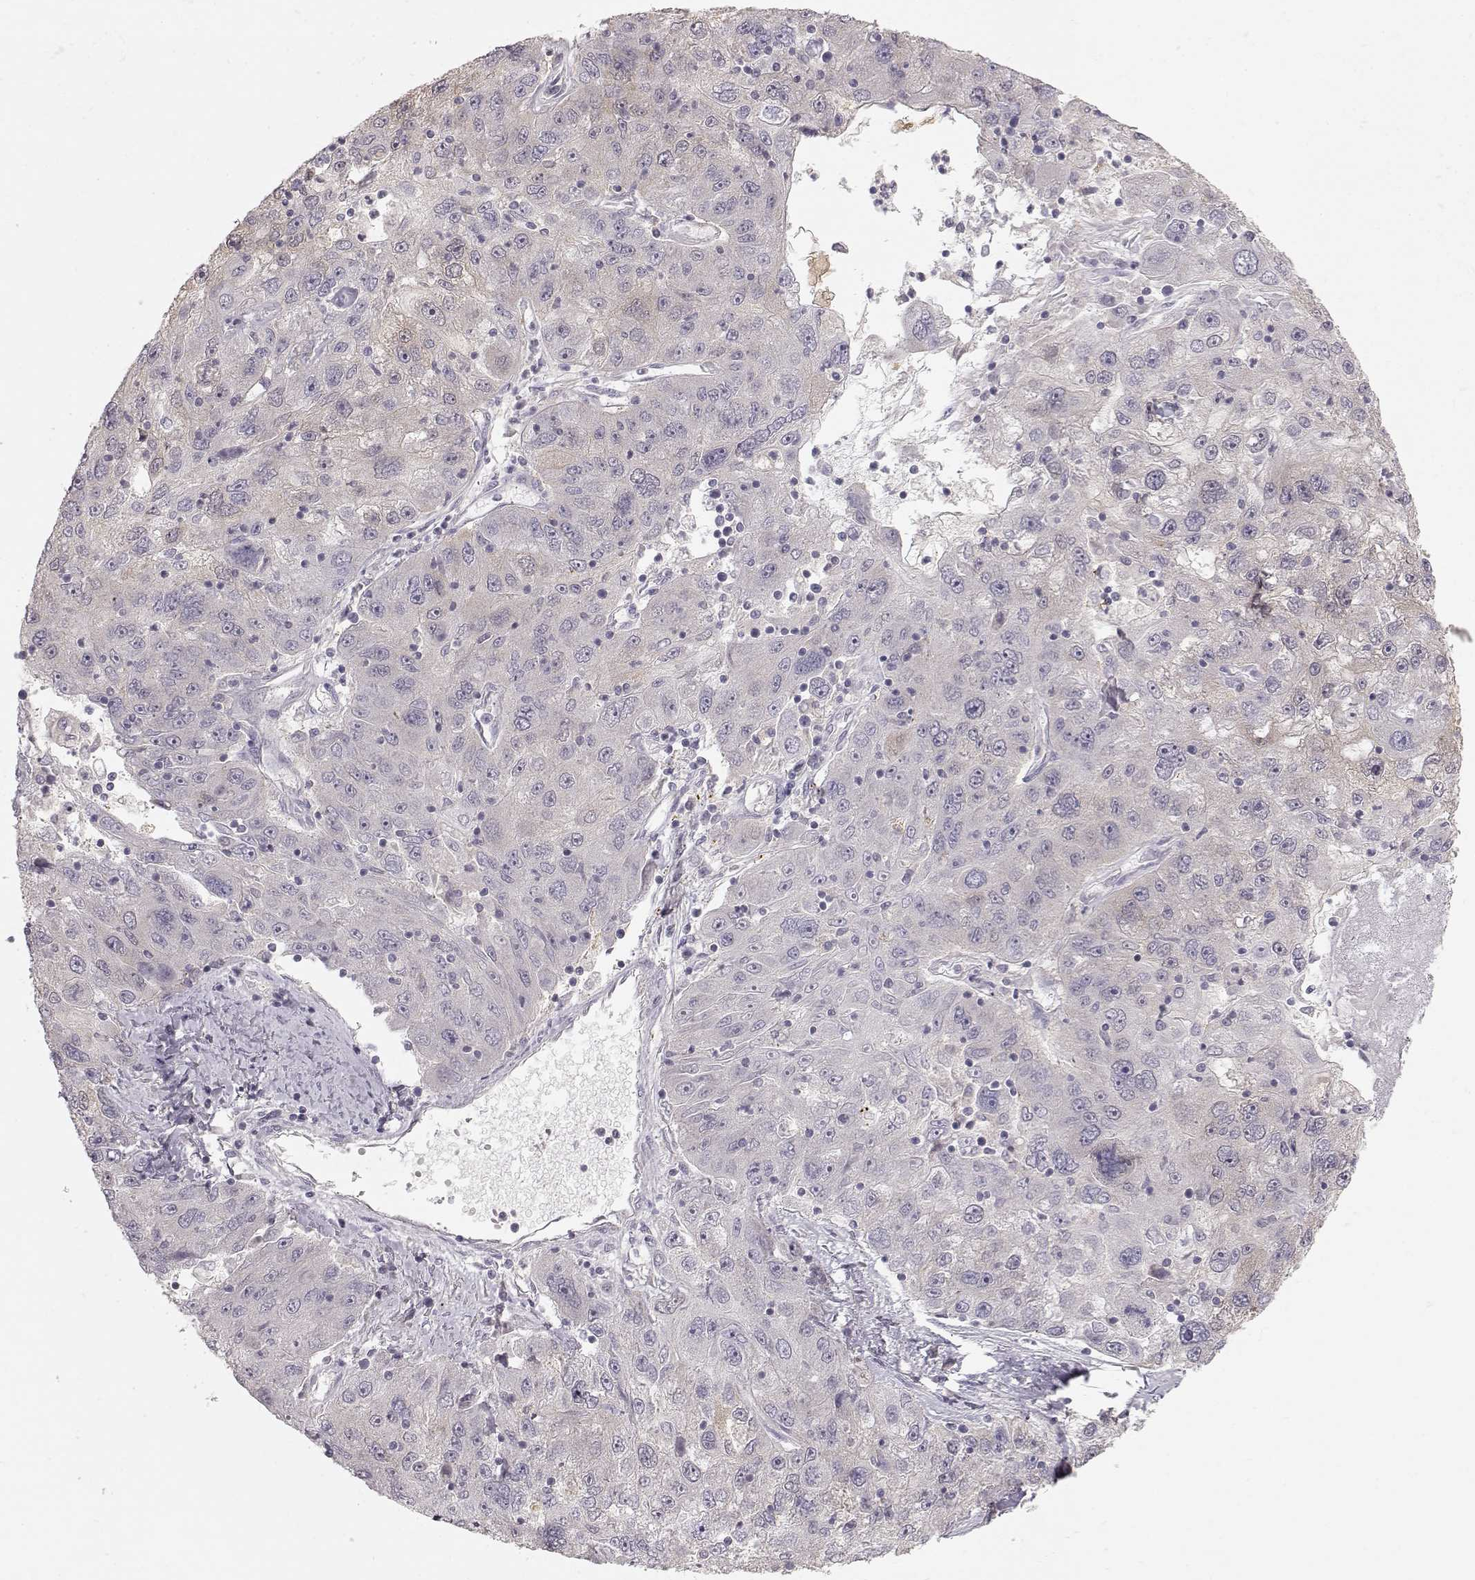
{"staining": {"intensity": "negative", "quantity": "none", "location": "none"}, "tissue": "stomach cancer", "cell_type": "Tumor cells", "image_type": "cancer", "snomed": [{"axis": "morphology", "description": "Adenocarcinoma, NOS"}, {"axis": "topography", "description": "Stomach"}], "caption": "Immunohistochemistry (IHC) image of neoplastic tissue: adenocarcinoma (stomach) stained with DAB (3,3'-diaminobenzidine) demonstrates no significant protein positivity in tumor cells.", "gene": "ARHGAP8", "patient": {"sex": "male", "age": 56}}